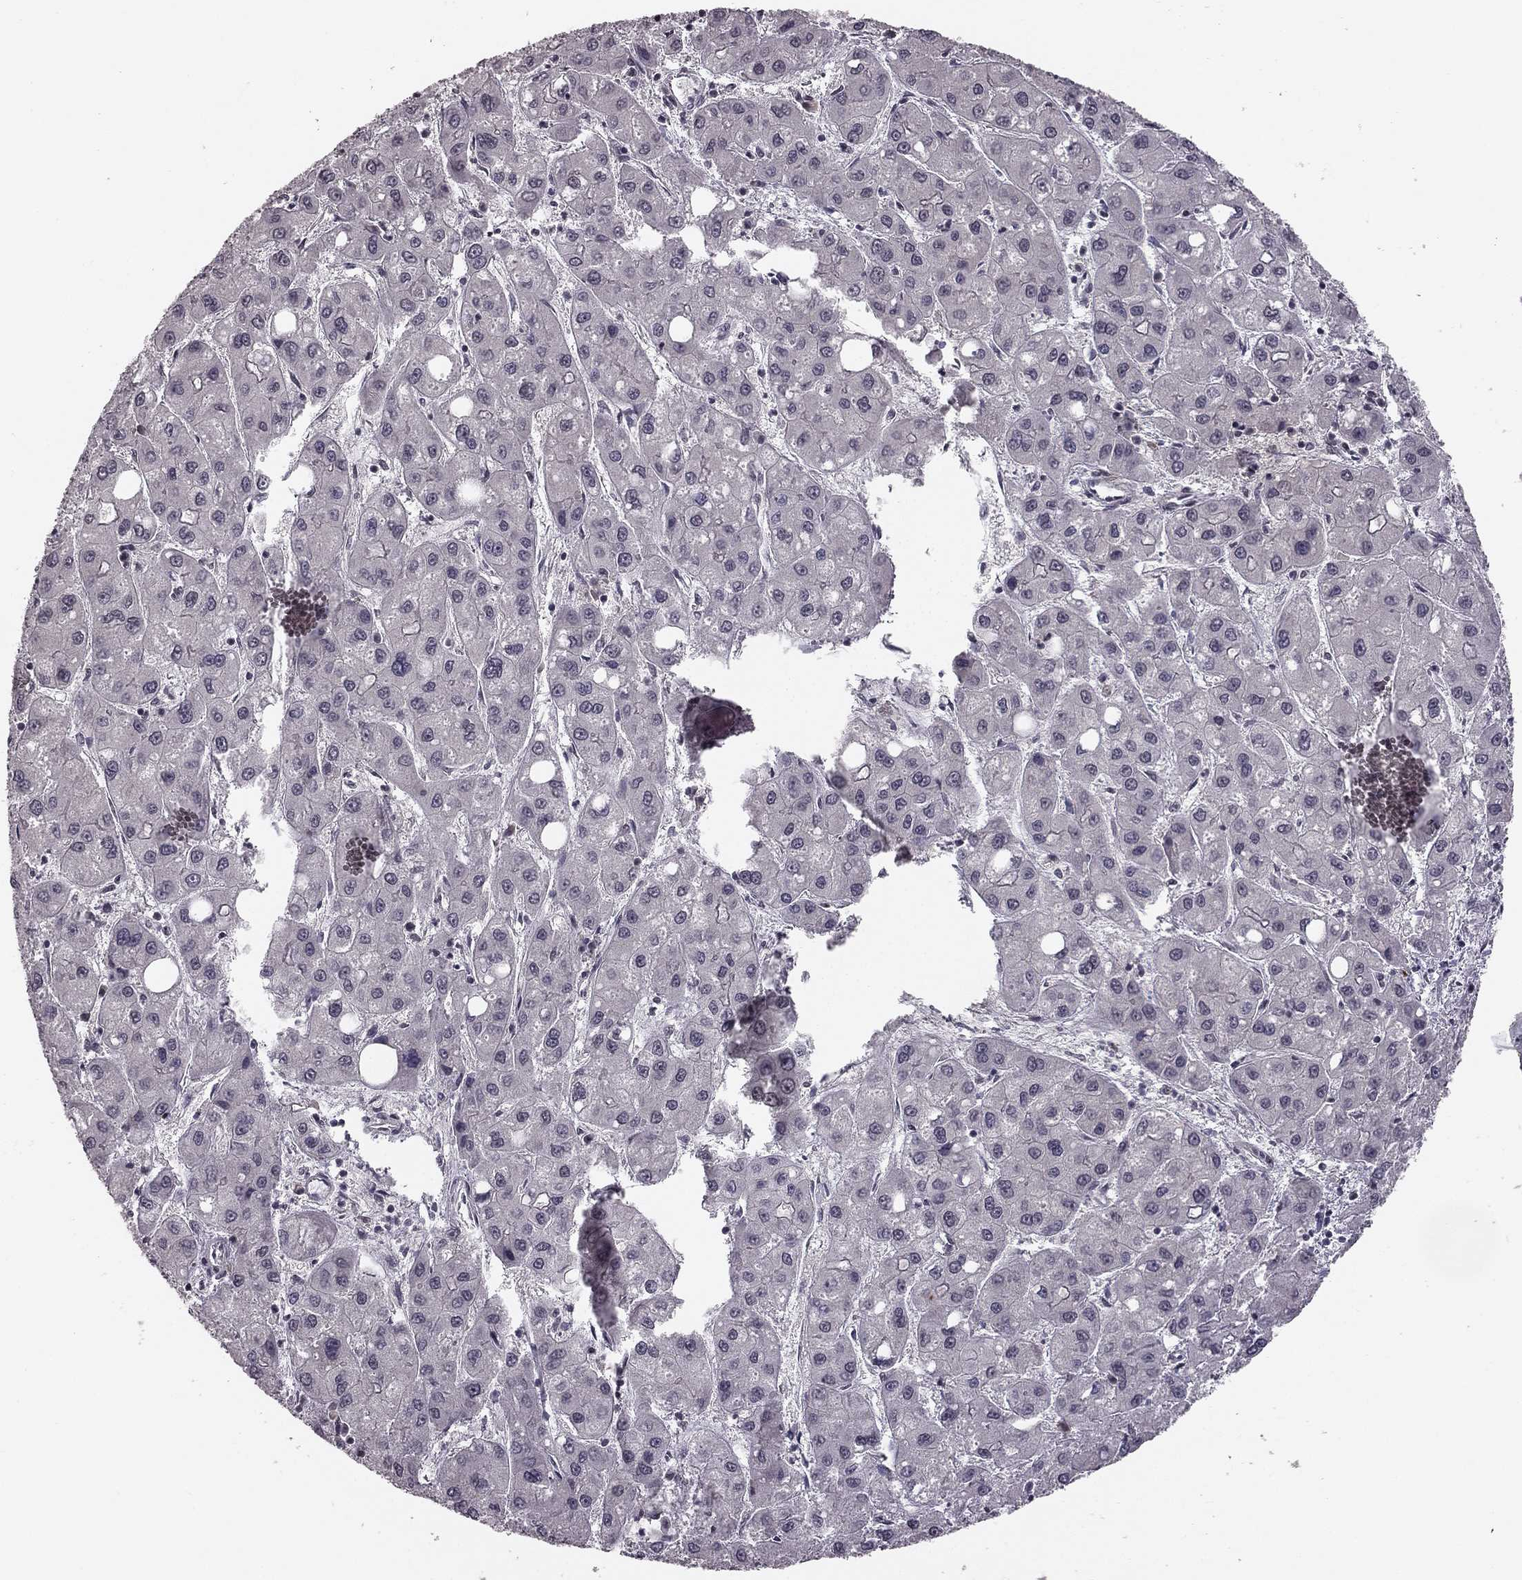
{"staining": {"intensity": "negative", "quantity": "none", "location": "none"}, "tissue": "liver cancer", "cell_type": "Tumor cells", "image_type": "cancer", "snomed": [{"axis": "morphology", "description": "Carcinoma, Hepatocellular, NOS"}, {"axis": "topography", "description": "Liver"}], "caption": "The histopathology image shows no significant expression in tumor cells of liver cancer (hepatocellular carcinoma).", "gene": "HCN4", "patient": {"sex": "male", "age": 73}}